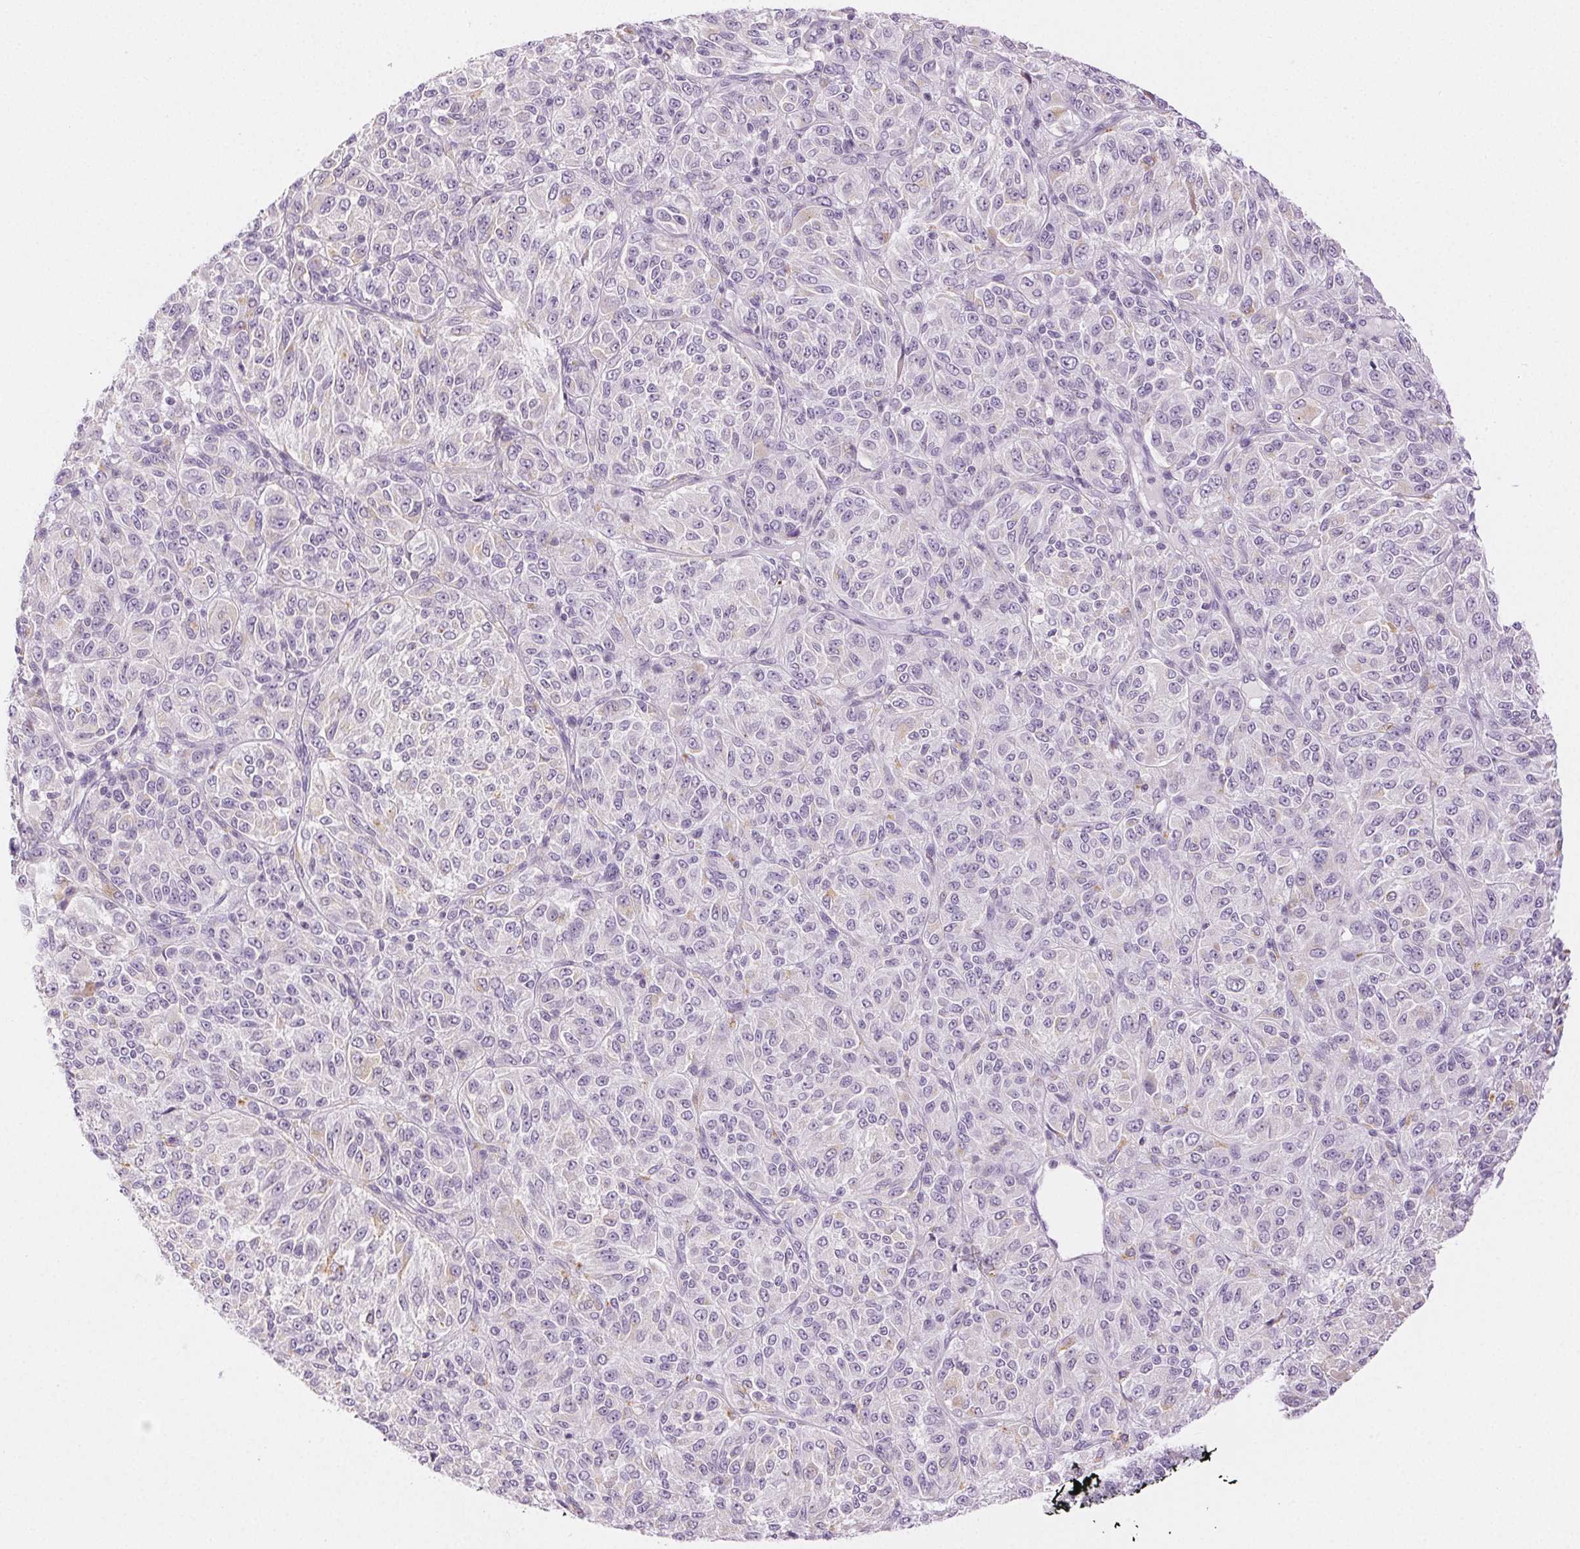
{"staining": {"intensity": "negative", "quantity": "none", "location": "none"}, "tissue": "melanoma", "cell_type": "Tumor cells", "image_type": "cancer", "snomed": [{"axis": "morphology", "description": "Malignant melanoma, Metastatic site"}, {"axis": "topography", "description": "Brain"}], "caption": "The histopathology image displays no significant expression in tumor cells of malignant melanoma (metastatic site).", "gene": "SLC5A2", "patient": {"sex": "female", "age": 56}}